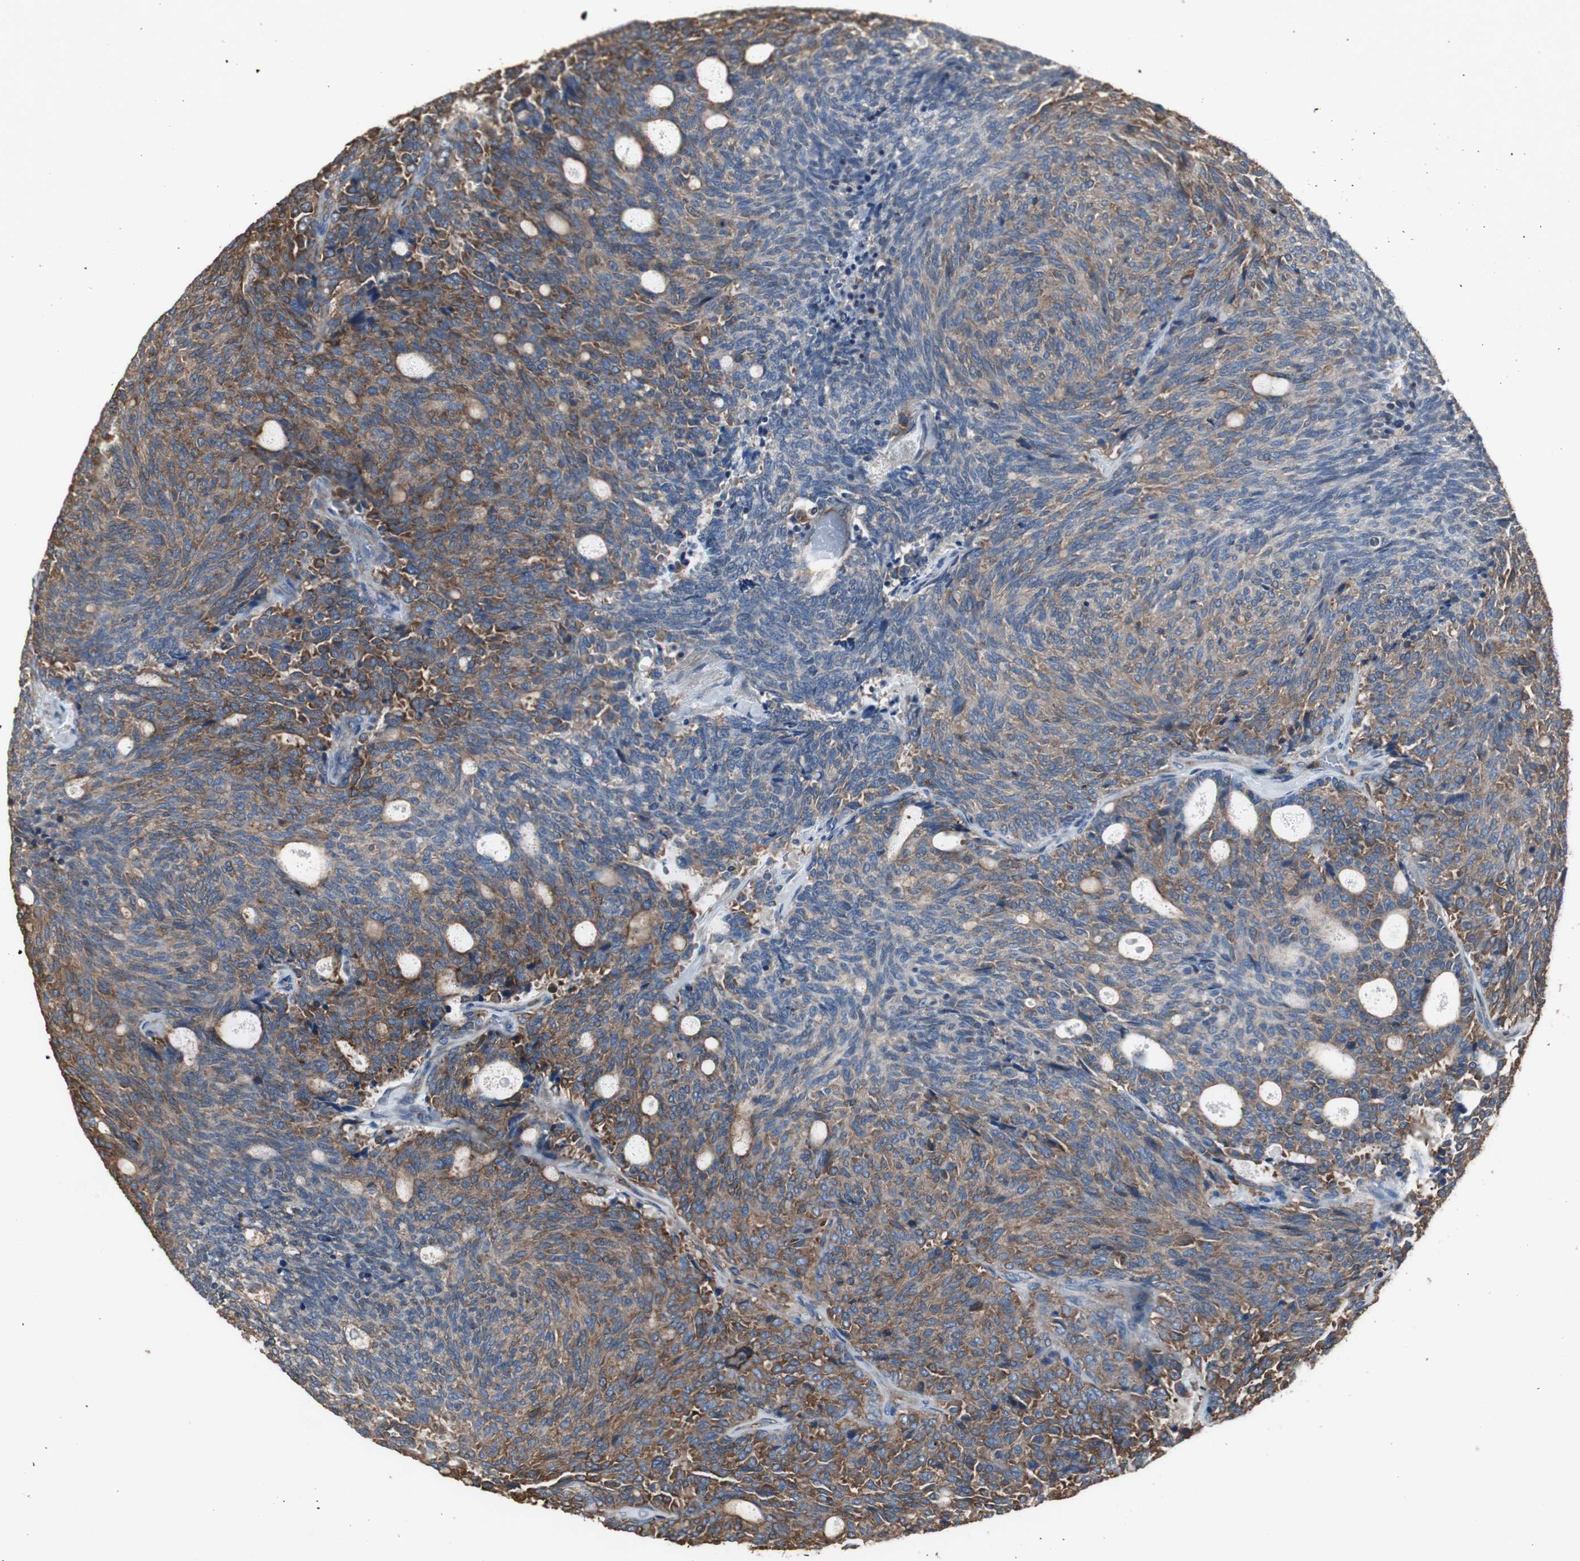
{"staining": {"intensity": "strong", "quantity": "25%-75%", "location": "cytoplasmic/membranous"}, "tissue": "carcinoid", "cell_type": "Tumor cells", "image_type": "cancer", "snomed": [{"axis": "morphology", "description": "Carcinoid, malignant, NOS"}, {"axis": "topography", "description": "Pancreas"}], "caption": "Human carcinoid stained with a protein marker exhibits strong staining in tumor cells.", "gene": "ACTN1", "patient": {"sex": "female", "age": 54}}